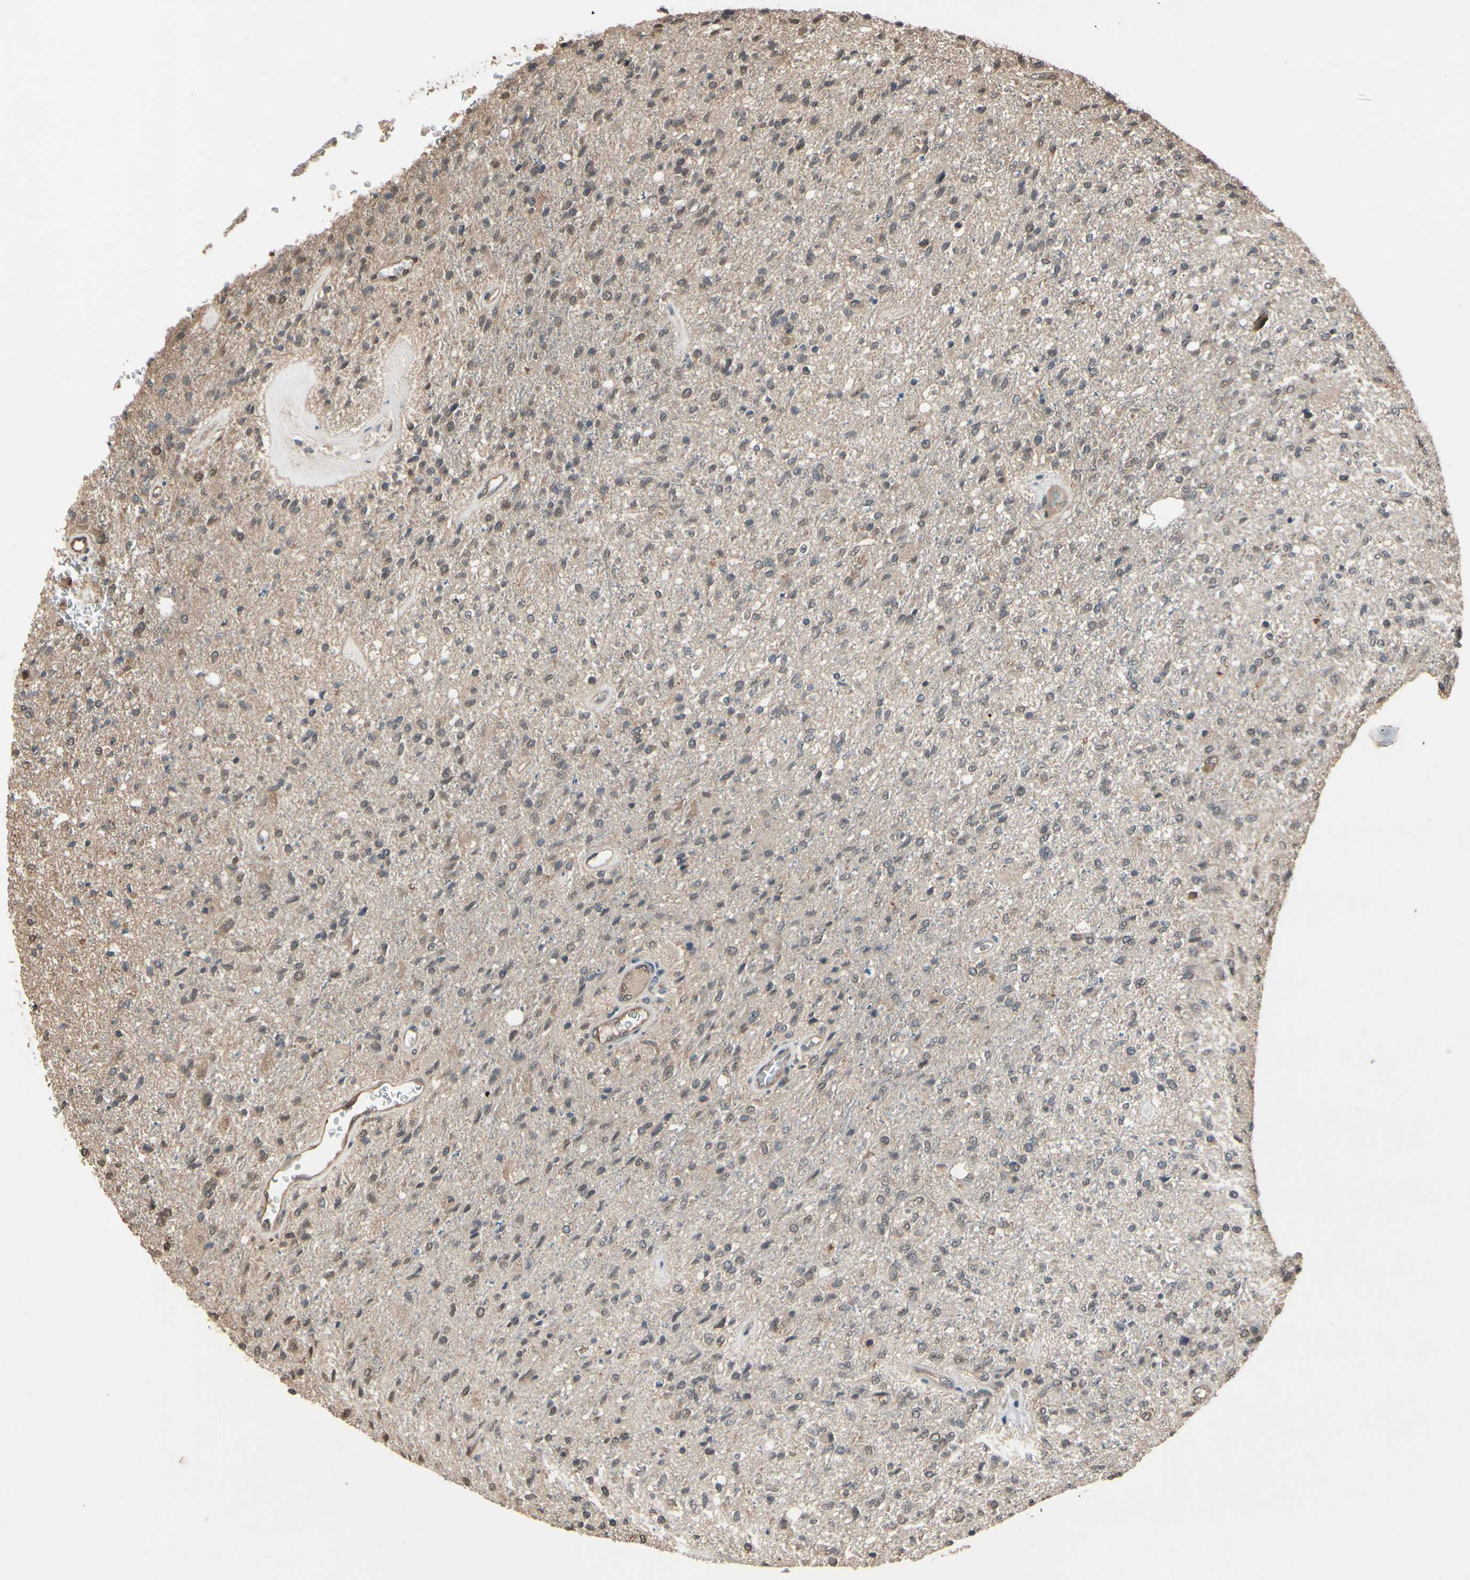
{"staining": {"intensity": "weak", "quantity": ">75%", "location": "cytoplasmic/membranous,nuclear"}, "tissue": "glioma", "cell_type": "Tumor cells", "image_type": "cancer", "snomed": [{"axis": "morphology", "description": "Normal tissue, NOS"}, {"axis": "morphology", "description": "Glioma, malignant, High grade"}, {"axis": "topography", "description": "Cerebral cortex"}], "caption": "Protein analysis of glioma tissue shows weak cytoplasmic/membranous and nuclear staining in about >75% of tumor cells.", "gene": "PNPLA7", "patient": {"sex": "male", "age": 77}}